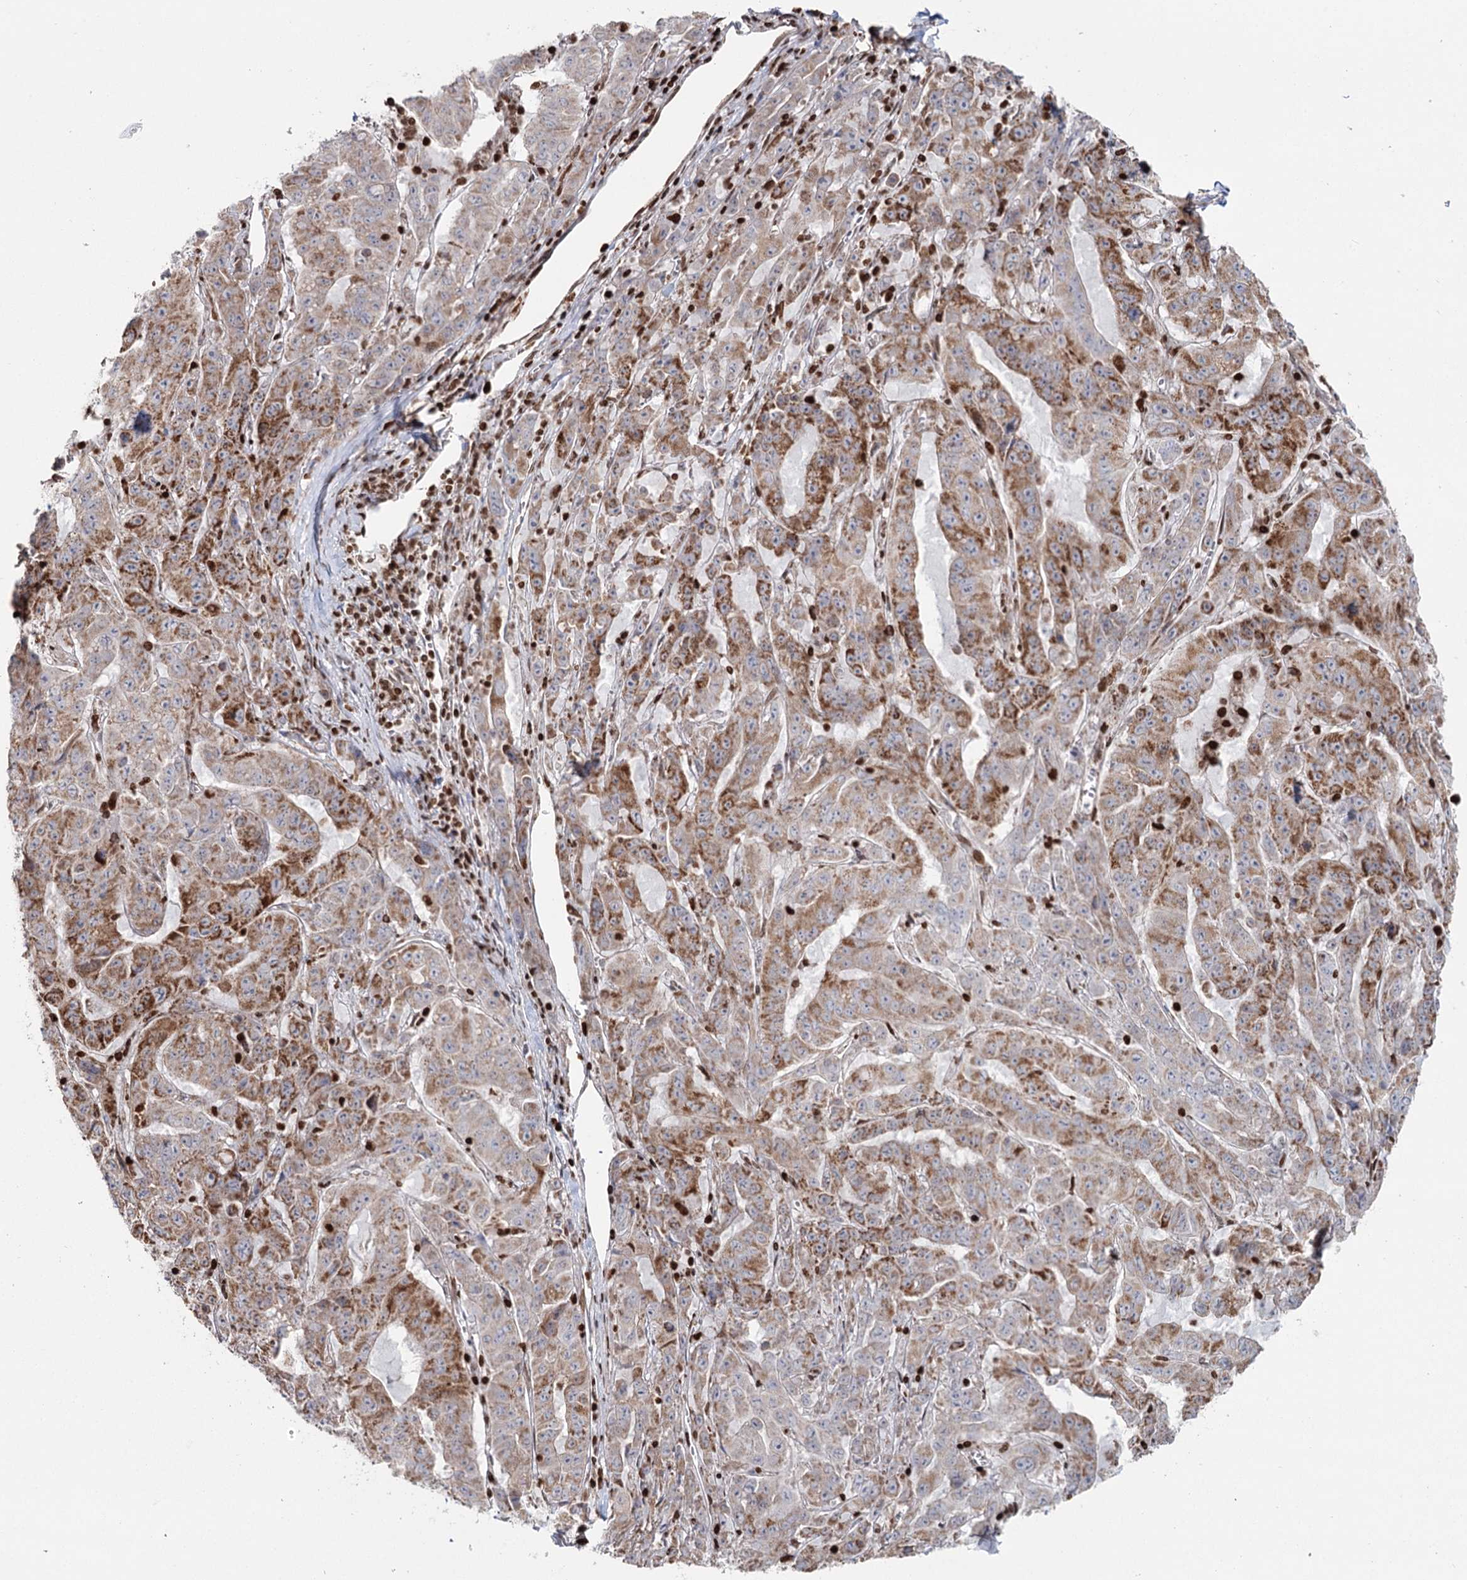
{"staining": {"intensity": "moderate", "quantity": ">75%", "location": "cytoplasmic/membranous"}, "tissue": "pancreatic cancer", "cell_type": "Tumor cells", "image_type": "cancer", "snomed": [{"axis": "morphology", "description": "Adenocarcinoma, NOS"}, {"axis": "topography", "description": "Pancreas"}], "caption": "A photomicrograph of pancreatic cancer (adenocarcinoma) stained for a protein displays moderate cytoplasmic/membranous brown staining in tumor cells. (DAB IHC with brightfield microscopy, high magnification).", "gene": "PDHX", "patient": {"sex": "male", "age": 63}}